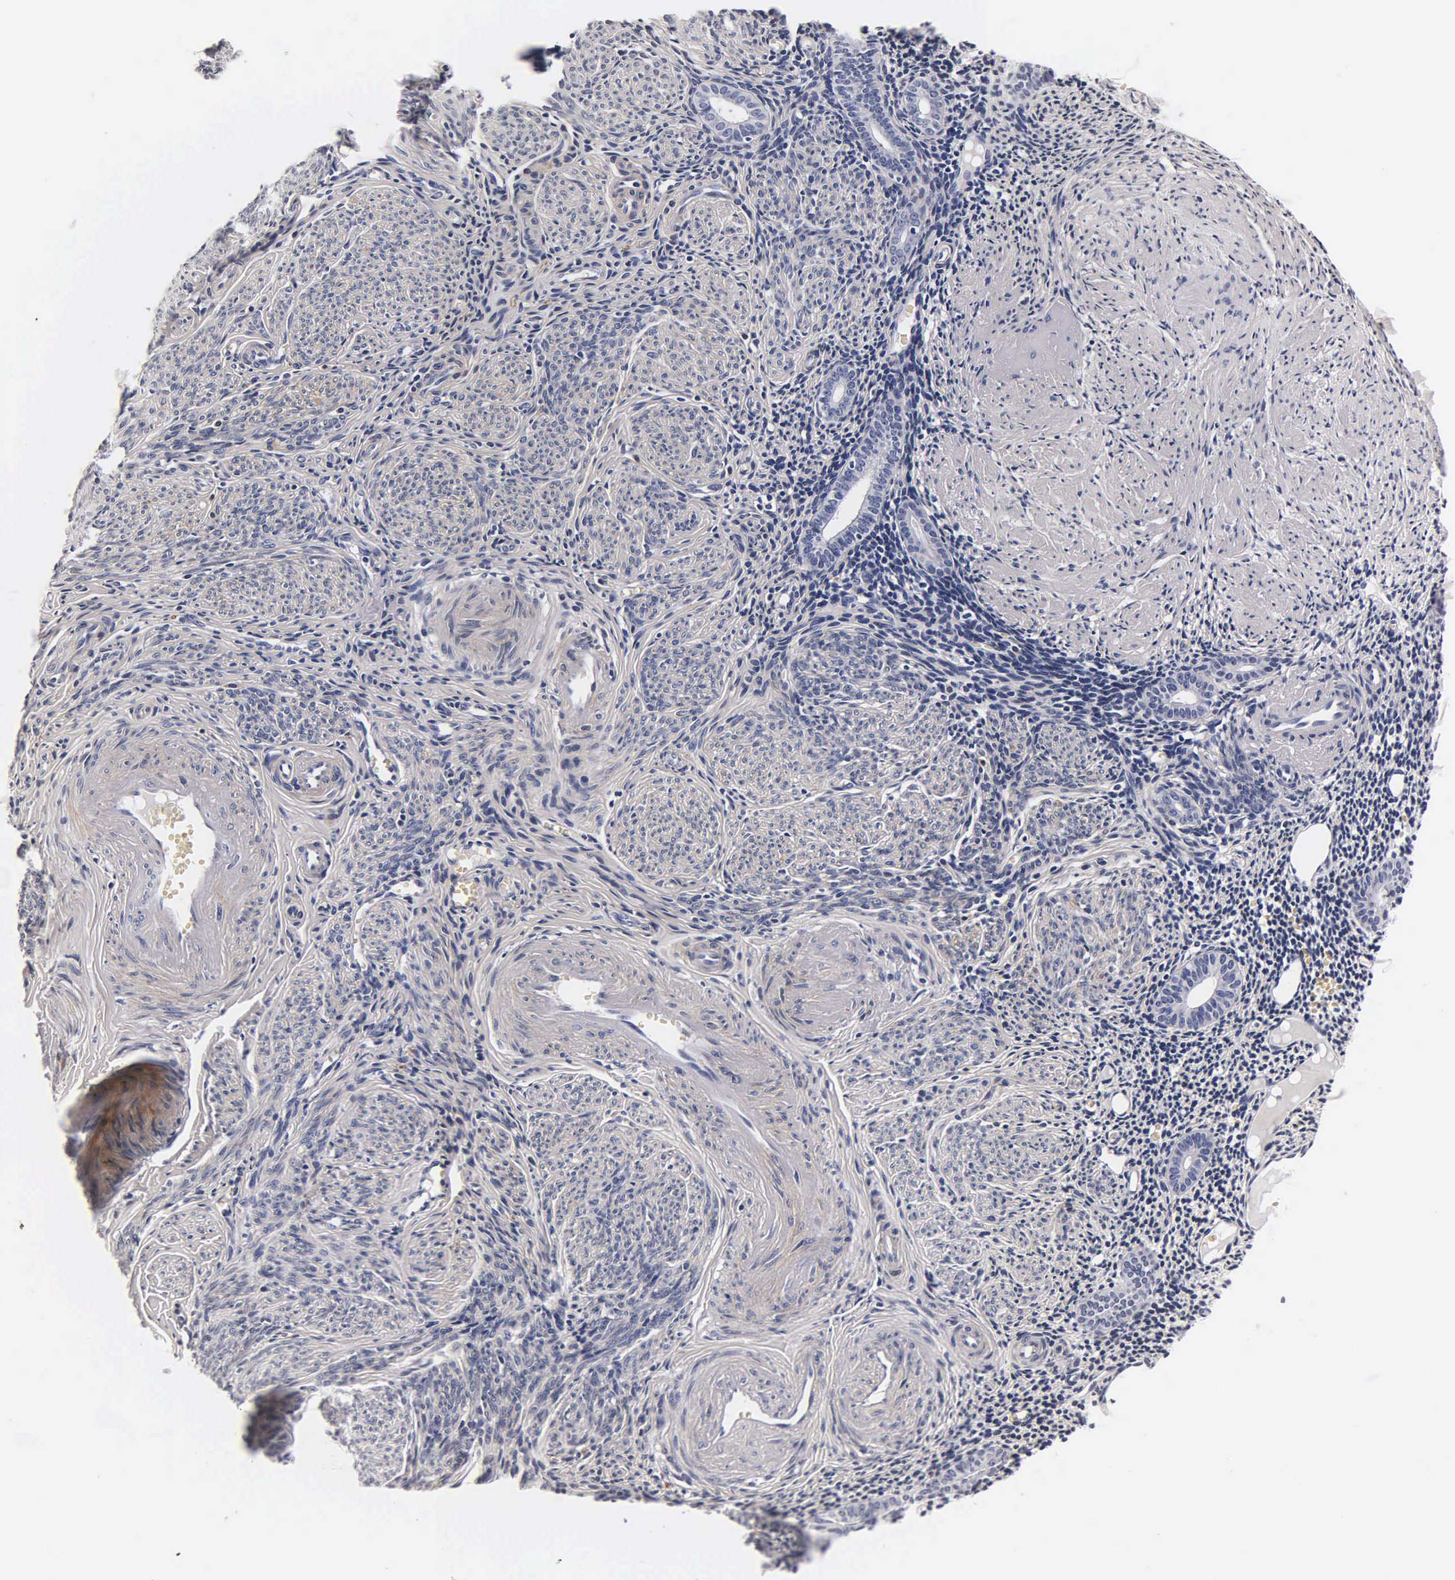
{"staining": {"intensity": "negative", "quantity": "none", "location": "none"}, "tissue": "endometrium", "cell_type": "Cells in endometrial stroma", "image_type": "normal", "snomed": [{"axis": "morphology", "description": "Normal tissue, NOS"}, {"axis": "morphology", "description": "Neoplasm, benign, NOS"}, {"axis": "topography", "description": "Uterus"}], "caption": "High power microscopy photomicrograph of an immunohistochemistry (IHC) histopathology image of benign endometrium, revealing no significant expression in cells in endometrial stroma.", "gene": "ENO2", "patient": {"sex": "female", "age": 55}}